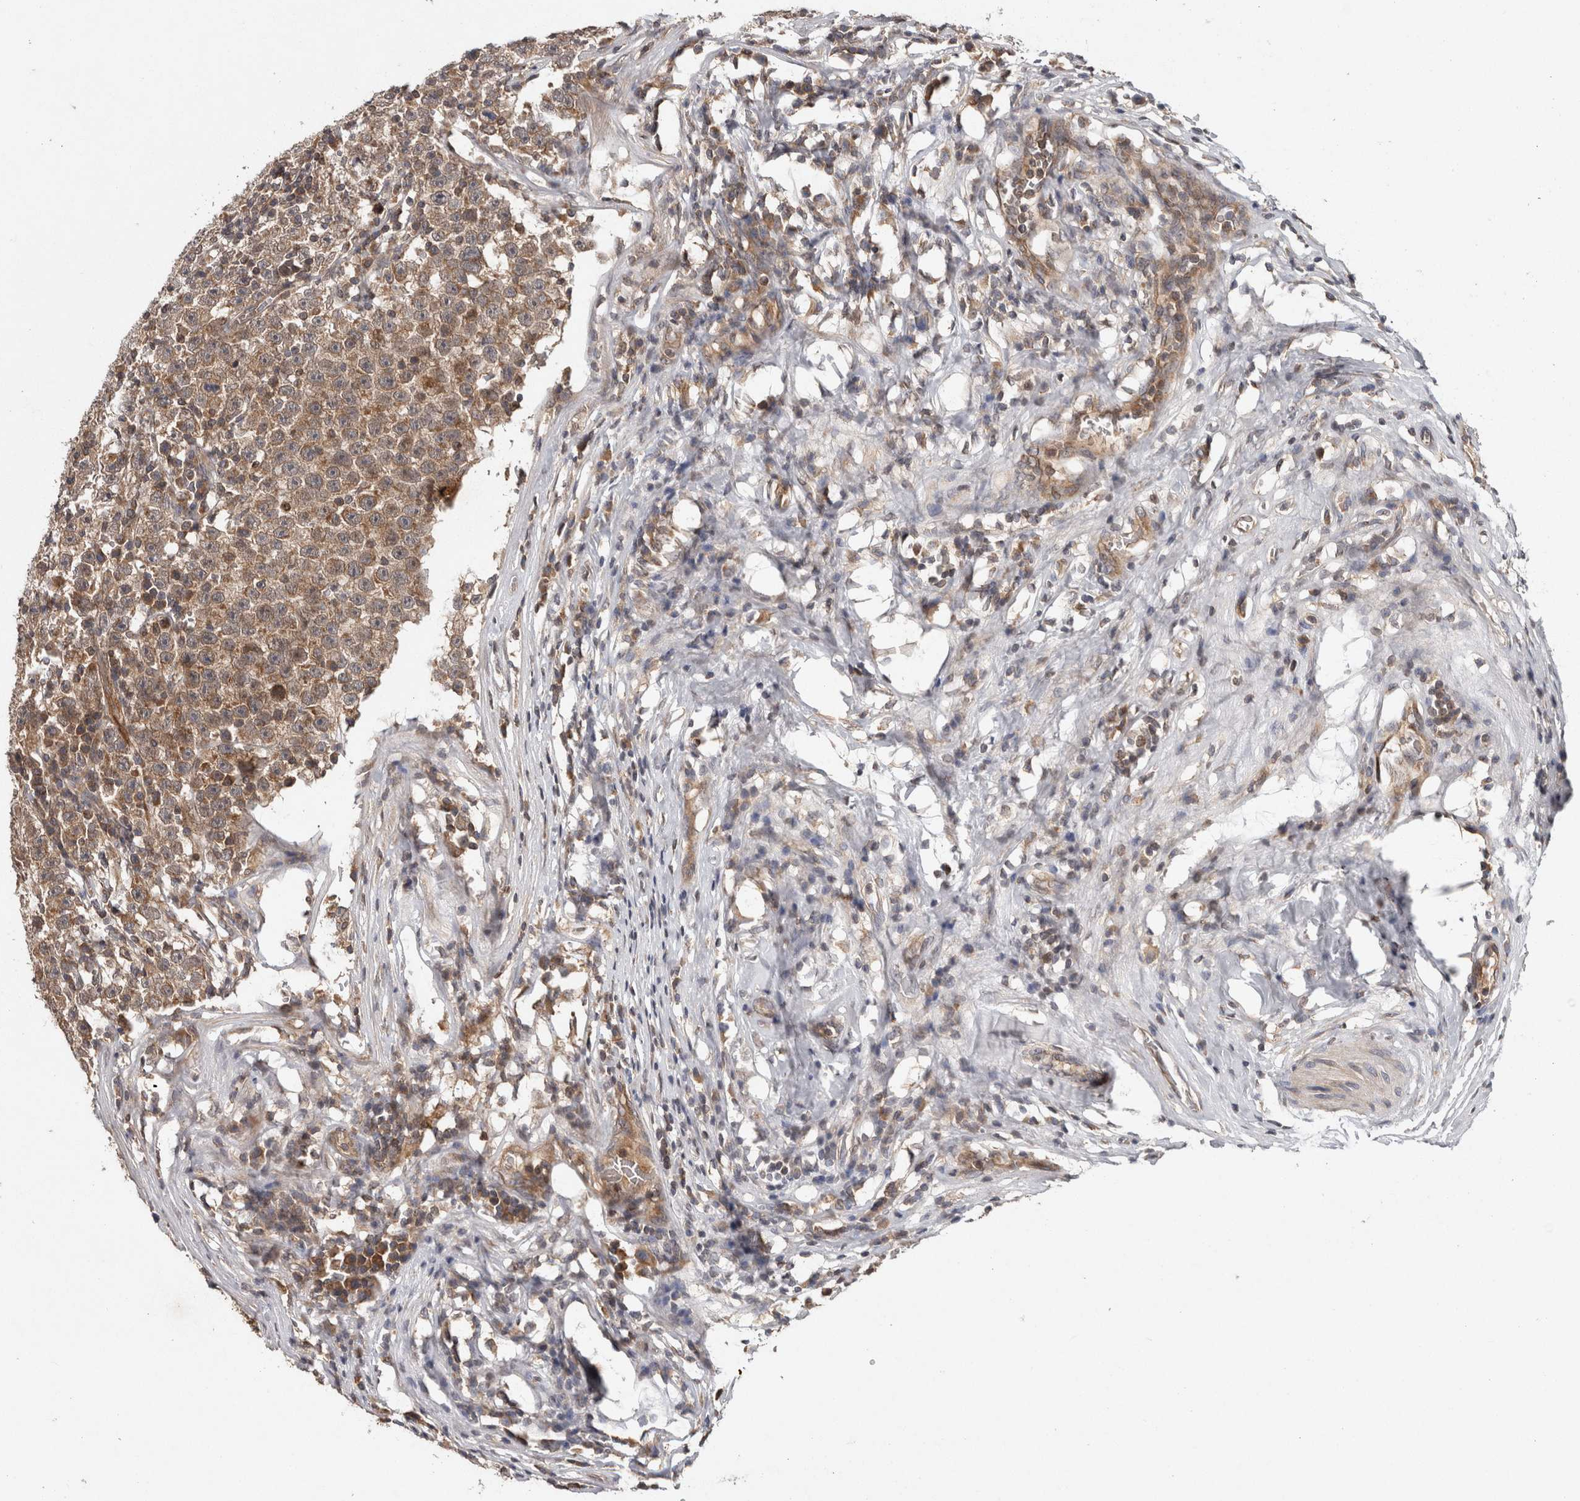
{"staining": {"intensity": "weak", "quantity": ">75%", "location": "cytoplasmic/membranous"}, "tissue": "testis cancer", "cell_type": "Tumor cells", "image_type": "cancer", "snomed": [{"axis": "morphology", "description": "Seminoma, NOS"}, {"axis": "topography", "description": "Testis"}], "caption": "Immunohistochemical staining of human seminoma (testis) demonstrates weak cytoplasmic/membranous protein expression in about >75% of tumor cells. (IHC, brightfield microscopy, high magnification).", "gene": "HMOX2", "patient": {"sex": "male", "age": 43}}